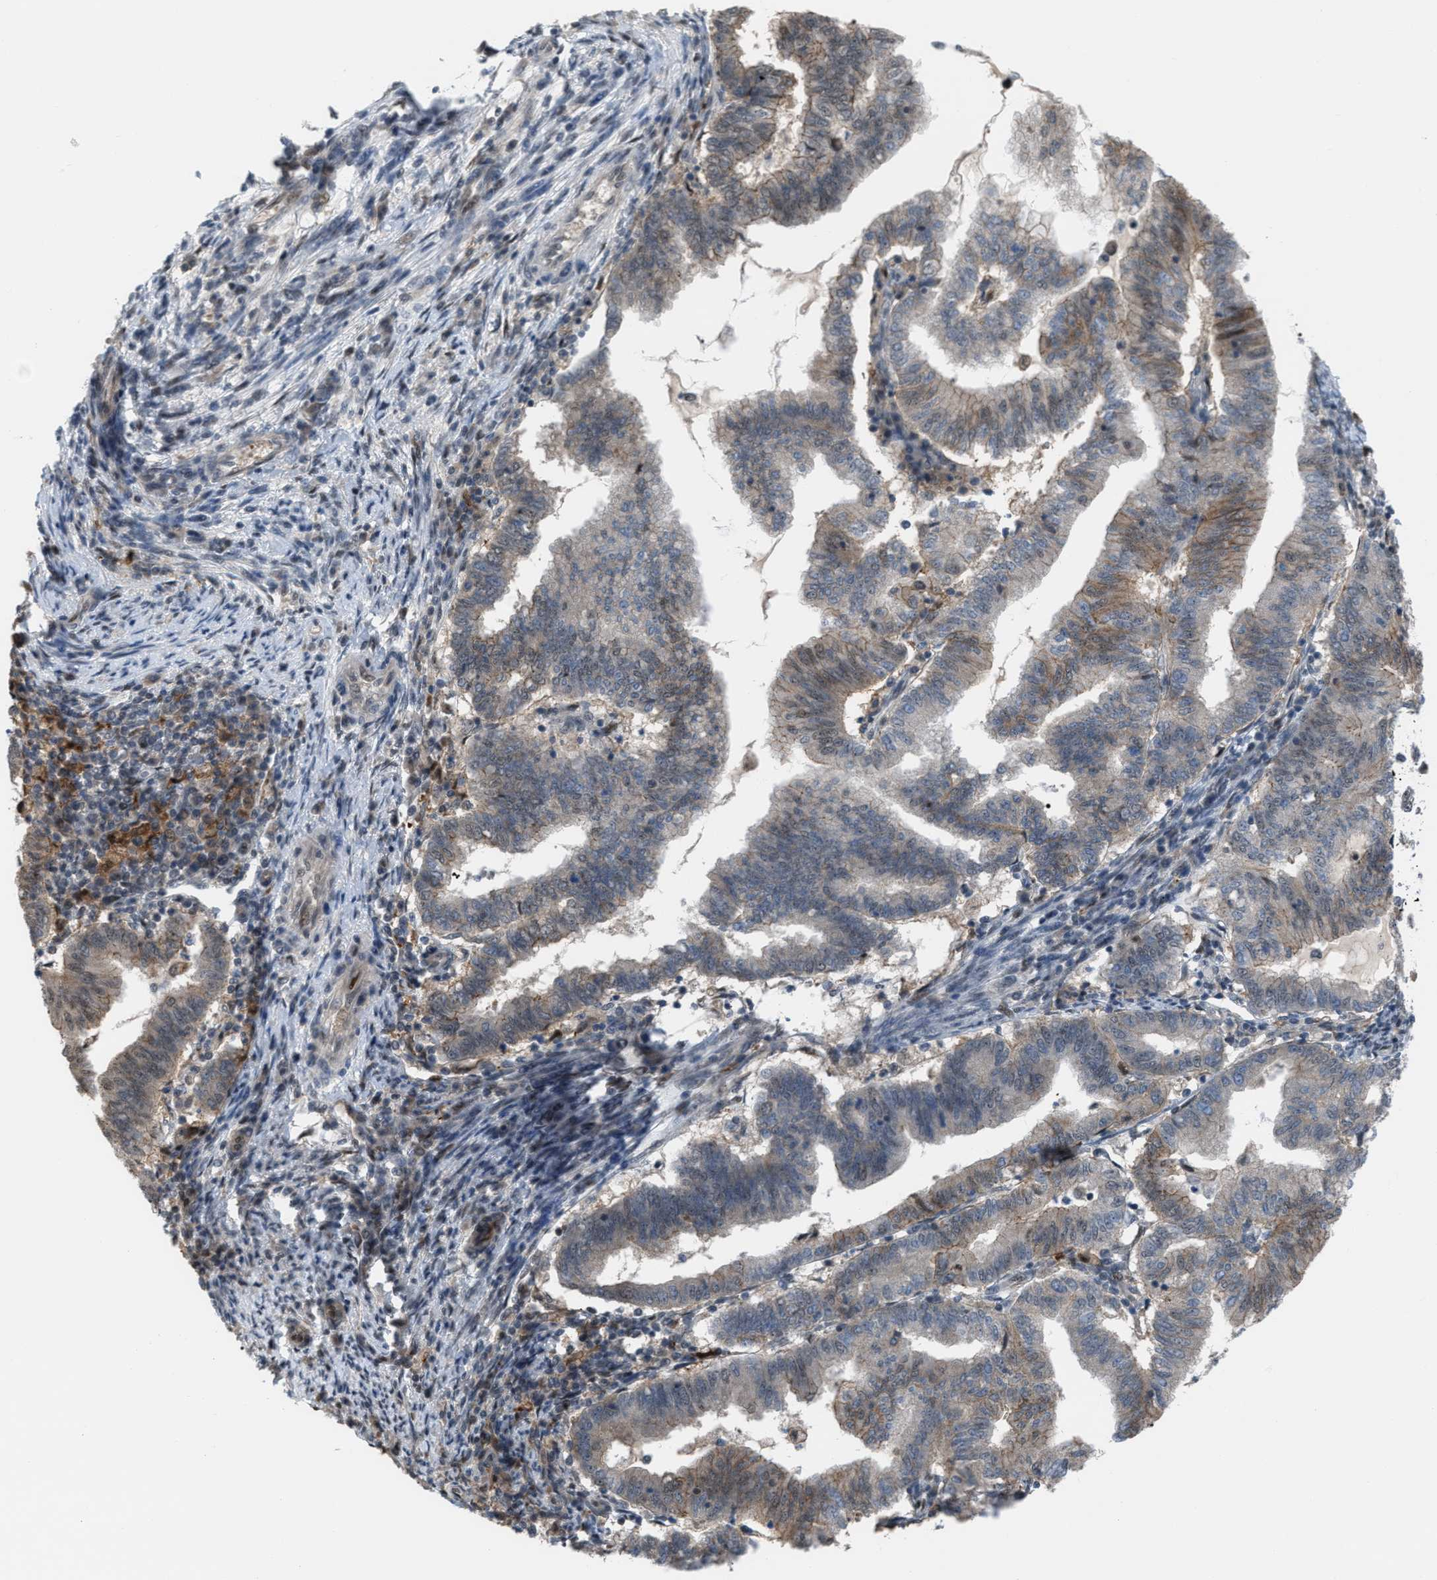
{"staining": {"intensity": "weak", "quantity": "25%-75%", "location": "cytoplasmic/membranous,nuclear"}, "tissue": "endometrial cancer", "cell_type": "Tumor cells", "image_type": "cancer", "snomed": [{"axis": "morphology", "description": "Polyp, NOS"}, {"axis": "morphology", "description": "Adenocarcinoma, NOS"}, {"axis": "morphology", "description": "Adenoma, NOS"}, {"axis": "topography", "description": "Endometrium"}], "caption": "Approximately 25%-75% of tumor cells in human endometrial cancer (adenoma) reveal weak cytoplasmic/membranous and nuclear protein positivity as visualized by brown immunohistochemical staining.", "gene": "RFFL", "patient": {"sex": "female", "age": 79}}